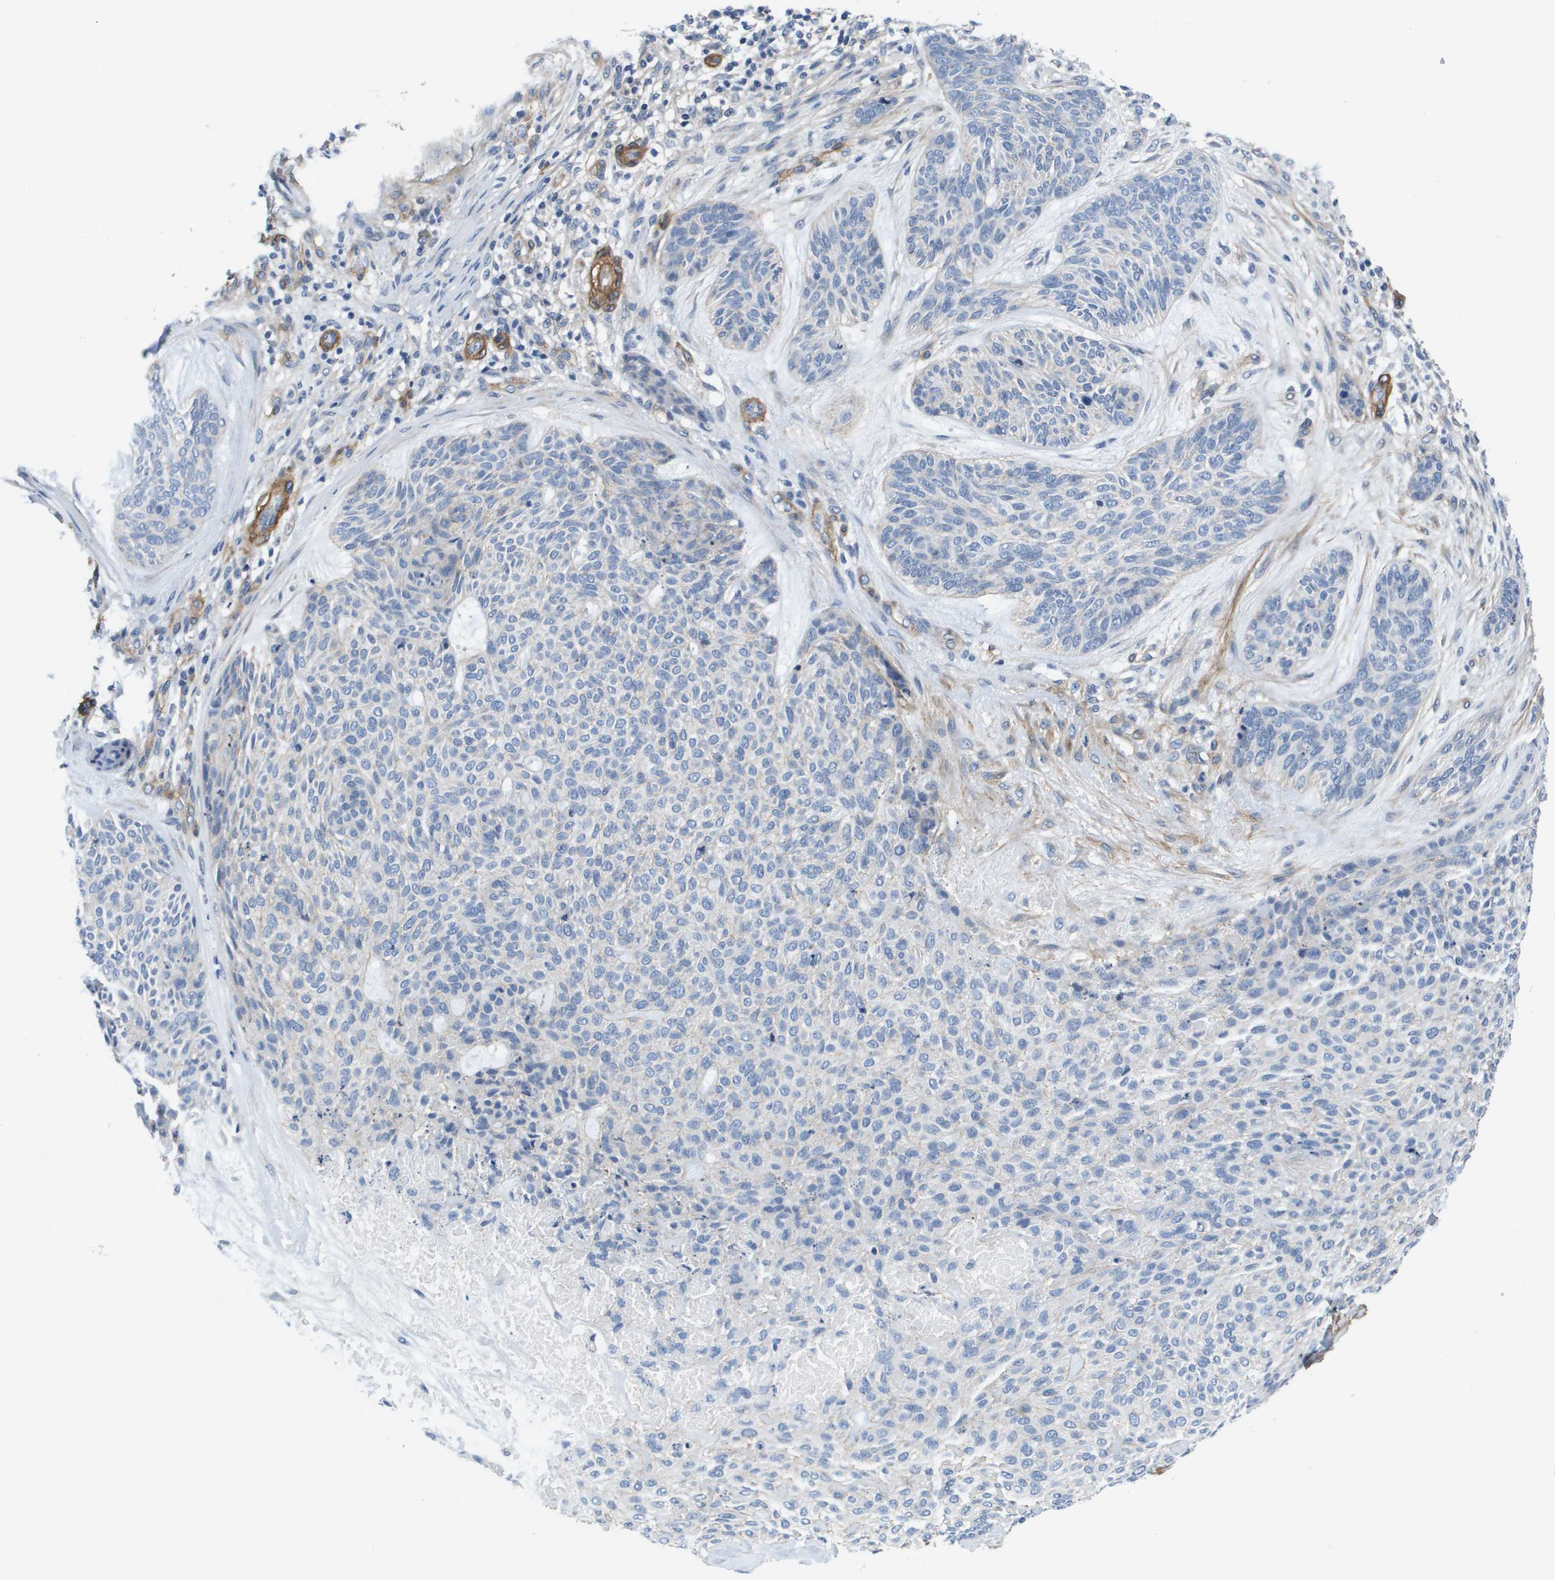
{"staining": {"intensity": "negative", "quantity": "none", "location": "none"}, "tissue": "skin cancer", "cell_type": "Tumor cells", "image_type": "cancer", "snomed": [{"axis": "morphology", "description": "Basal cell carcinoma"}, {"axis": "topography", "description": "Skin"}], "caption": "Tumor cells show no significant protein expression in basal cell carcinoma (skin).", "gene": "LPP", "patient": {"sex": "male", "age": 55}}